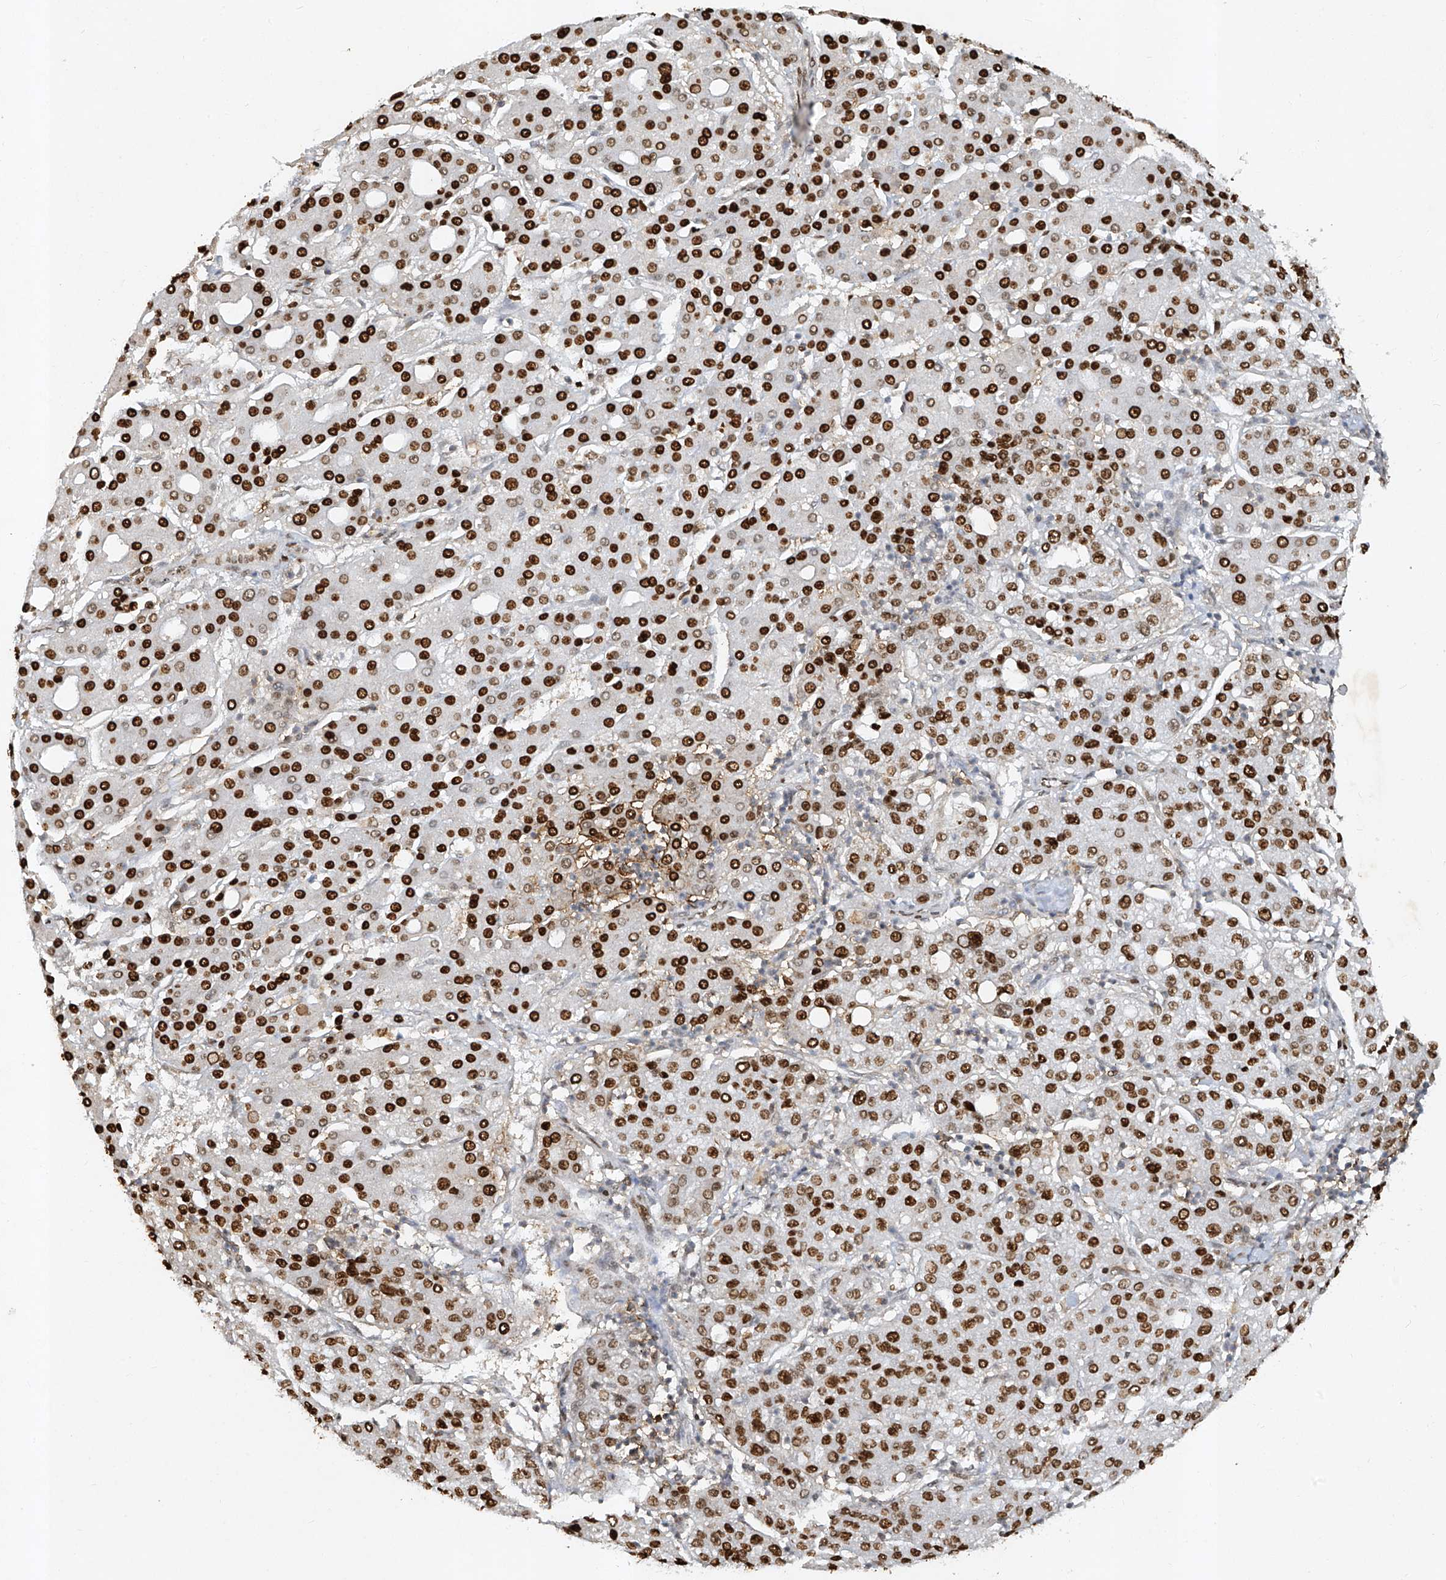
{"staining": {"intensity": "strong", "quantity": ">75%", "location": "nuclear"}, "tissue": "liver cancer", "cell_type": "Tumor cells", "image_type": "cancer", "snomed": [{"axis": "morphology", "description": "Carcinoma, Hepatocellular, NOS"}, {"axis": "topography", "description": "Liver"}], "caption": "IHC of human hepatocellular carcinoma (liver) reveals high levels of strong nuclear staining in about >75% of tumor cells.", "gene": "ATRIP", "patient": {"sex": "male", "age": 65}}